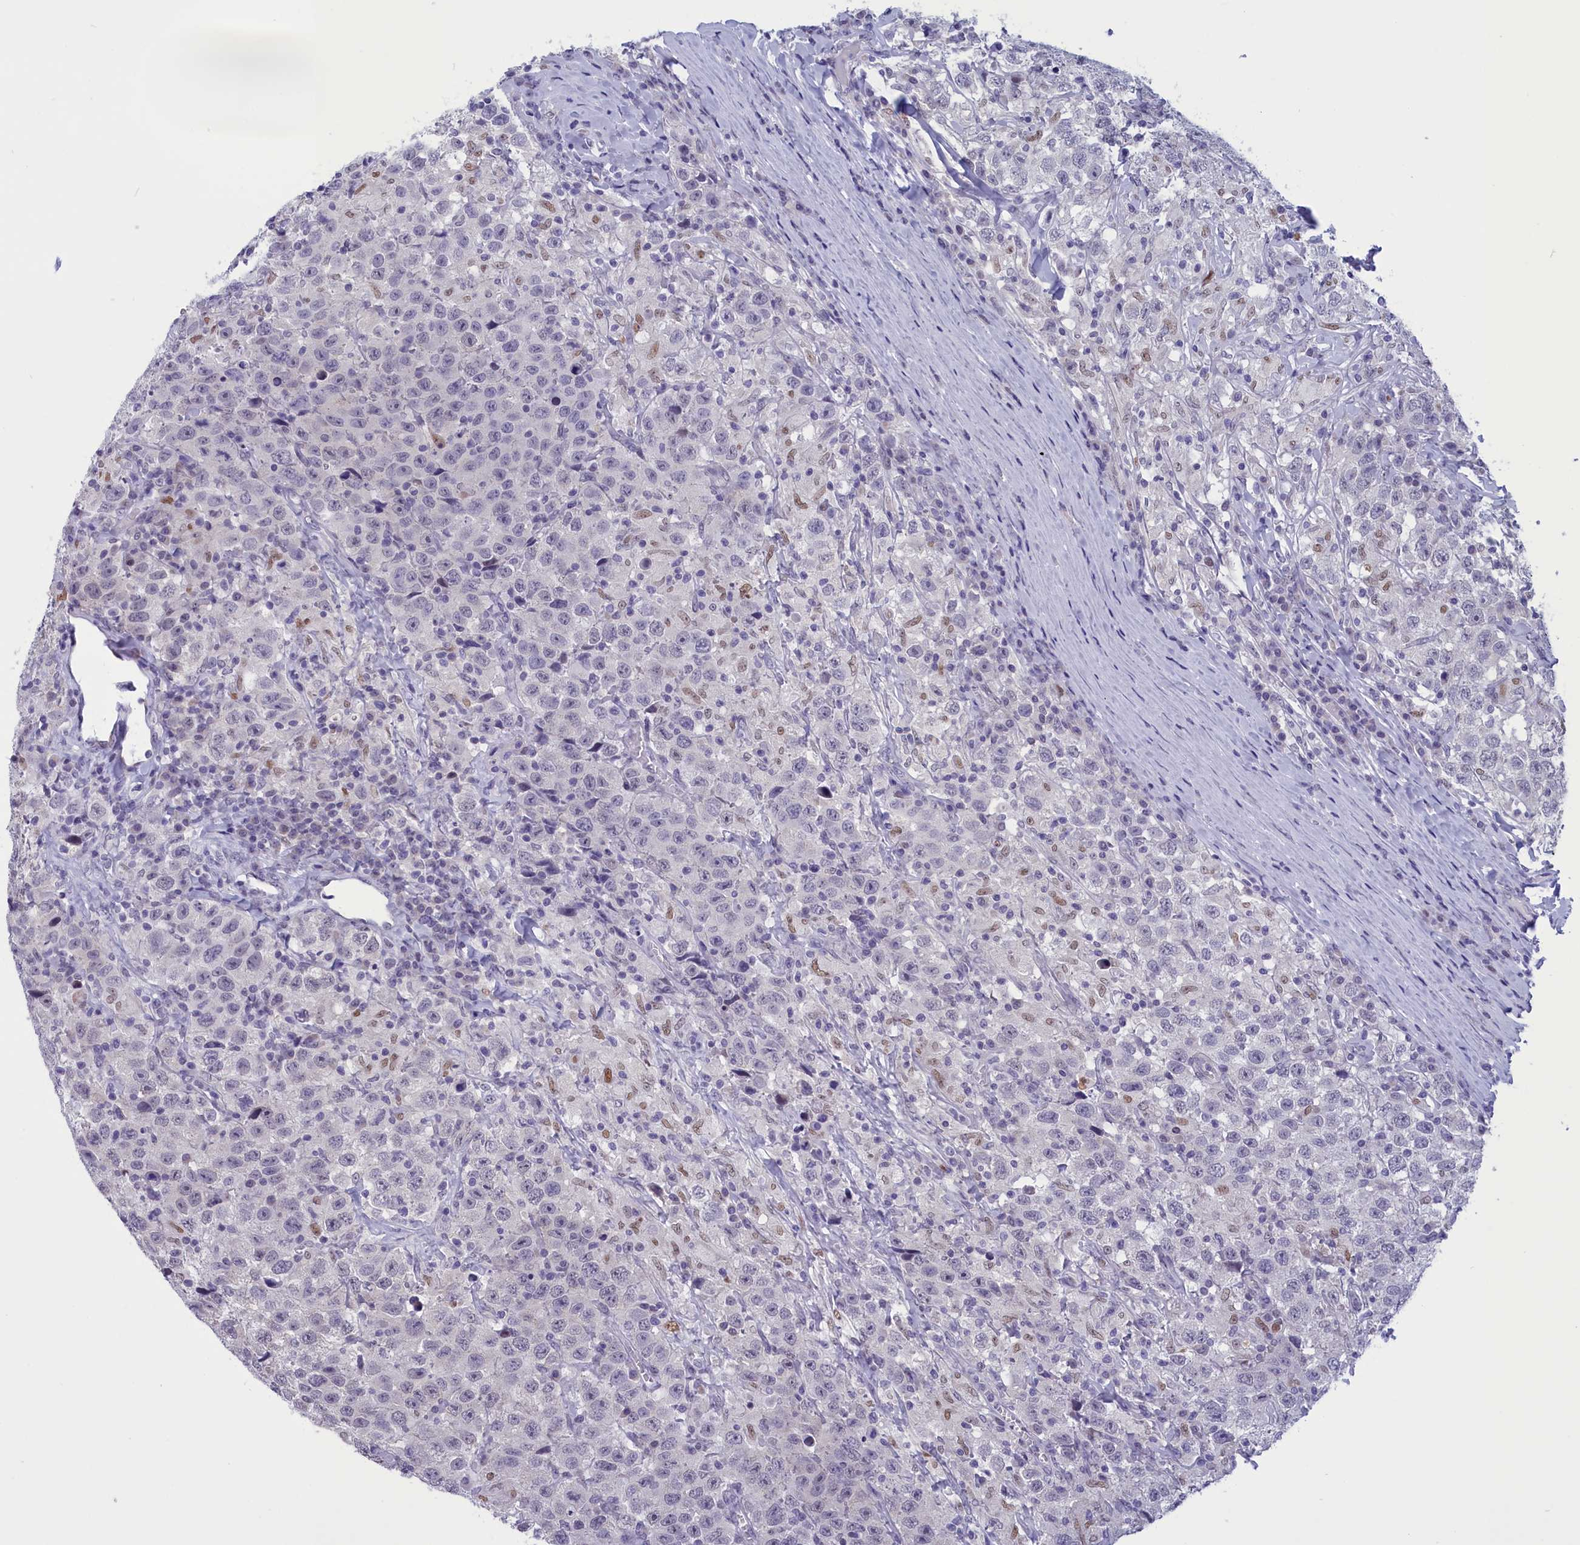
{"staining": {"intensity": "negative", "quantity": "none", "location": "none"}, "tissue": "testis cancer", "cell_type": "Tumor cells", "image_type": "cancer", "snomed": [{"axis": "morphology", "description": "Seminoma, NOS"}, {"axis": "topography", "description": "Testis"}], "caption": "DAB (3,3'-diaminobenzidine) immunohistochemical staining of human seminoma (testis) exhibits no significant expression in tumor cells.", "gene": "ELOA2", "patient": {"sex": "male", "age": 41}}